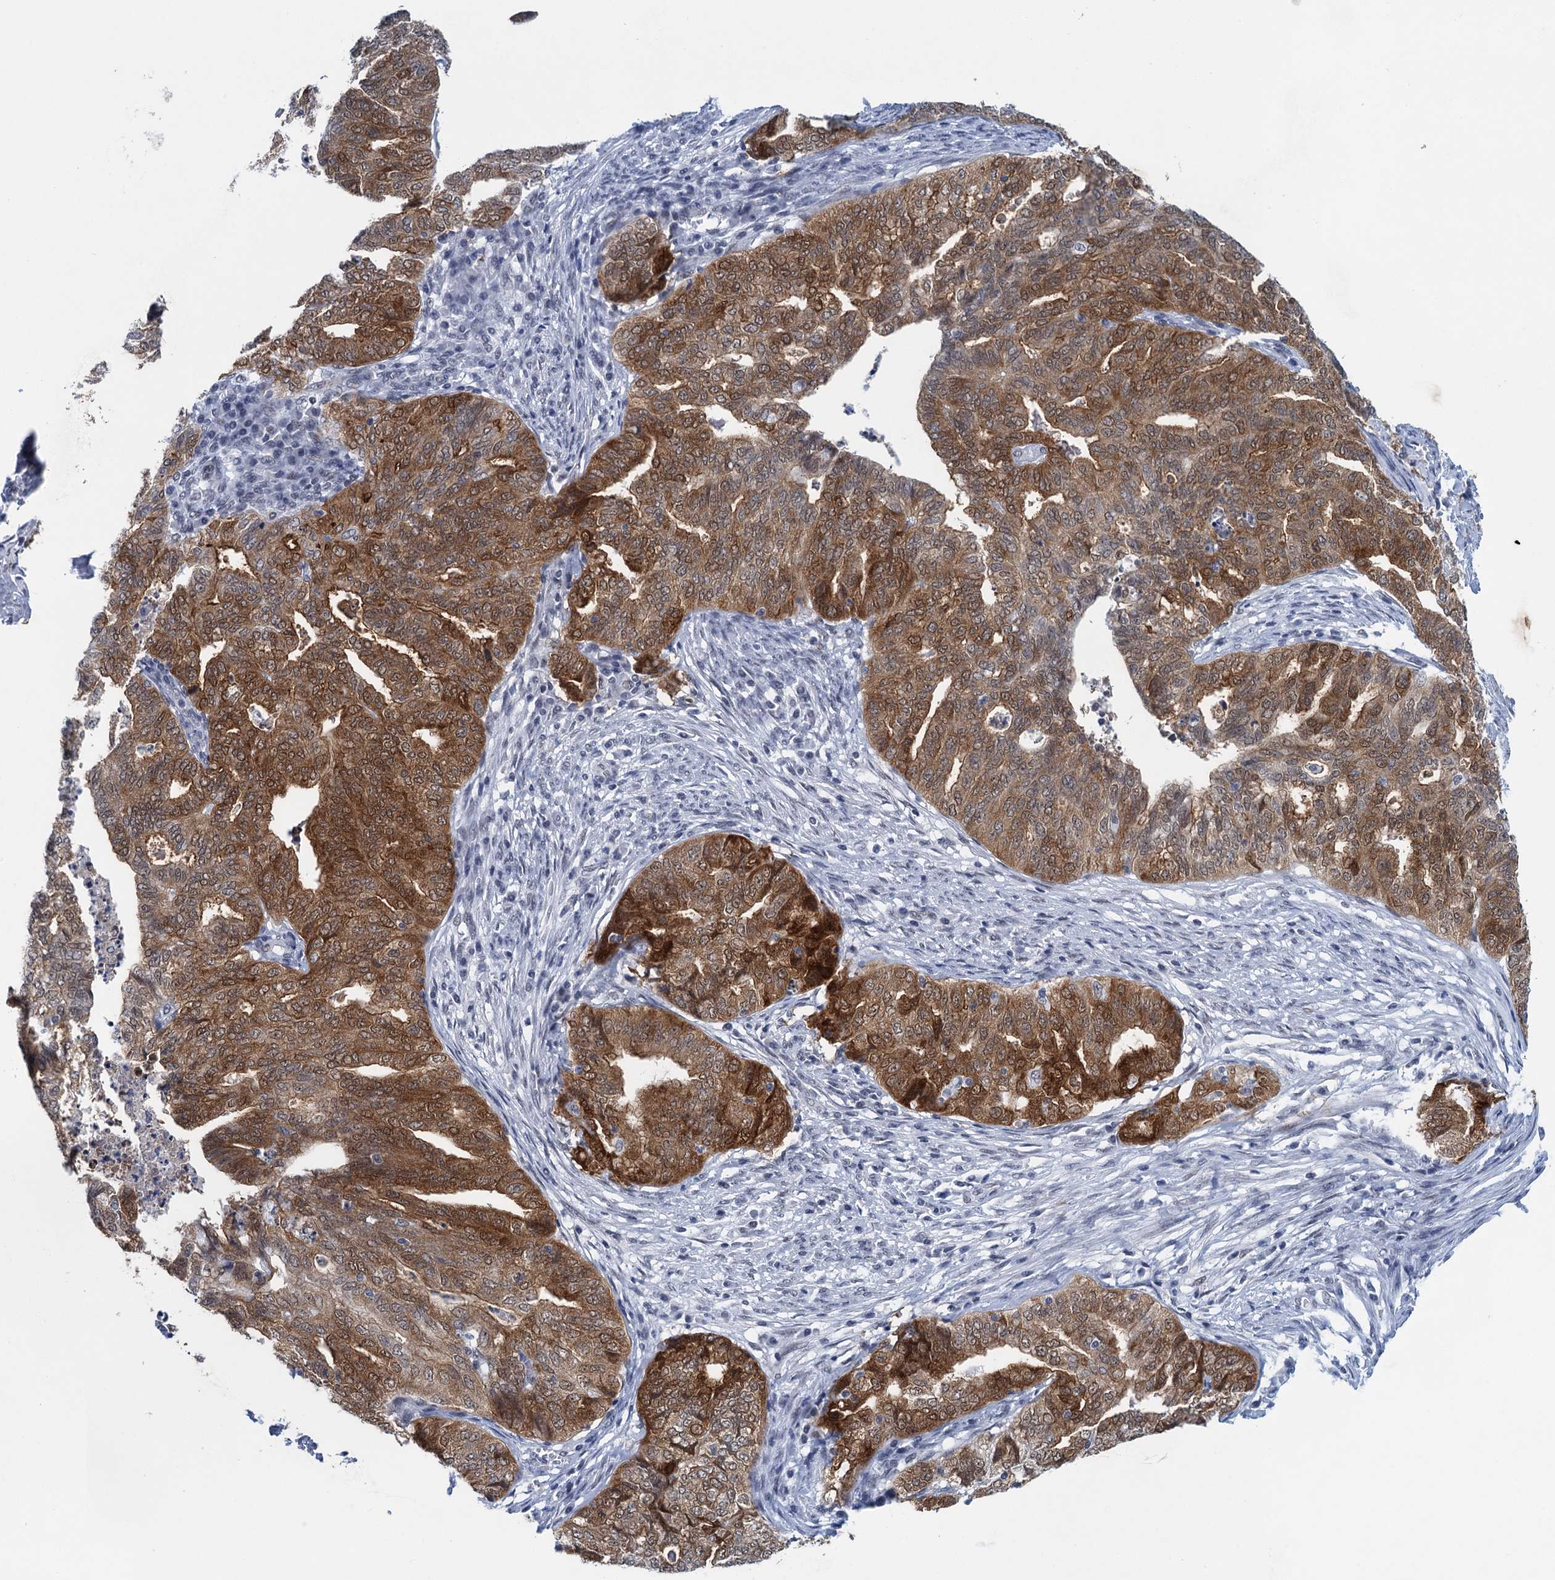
{"staining": {"intensity": "strong", "quantity": "25%-75%", "location": "cytoplasmic/membranous,nuclear"}, "tissue": "endometrial cancer", "cell_type": "Tumor cells", "image_type": "cancer", "snomed": [{"axis": "morphology", "description": "Adenocarcinoma, NOS"}, {"axis": "topography", "description": "Endometrium"}], "caption": "Endometrial cancer (adenocarcinoma) was stained to show a protein in brown. There is high levels of strong cytoplasmic/membranous and nuclear expression in about 25%-75% of tumor cells. Ihc stains the protein in brown and the nuclei are stained blue.", "gene": "EPS8L1", "patient": {"sex": "female", "age": 79}}